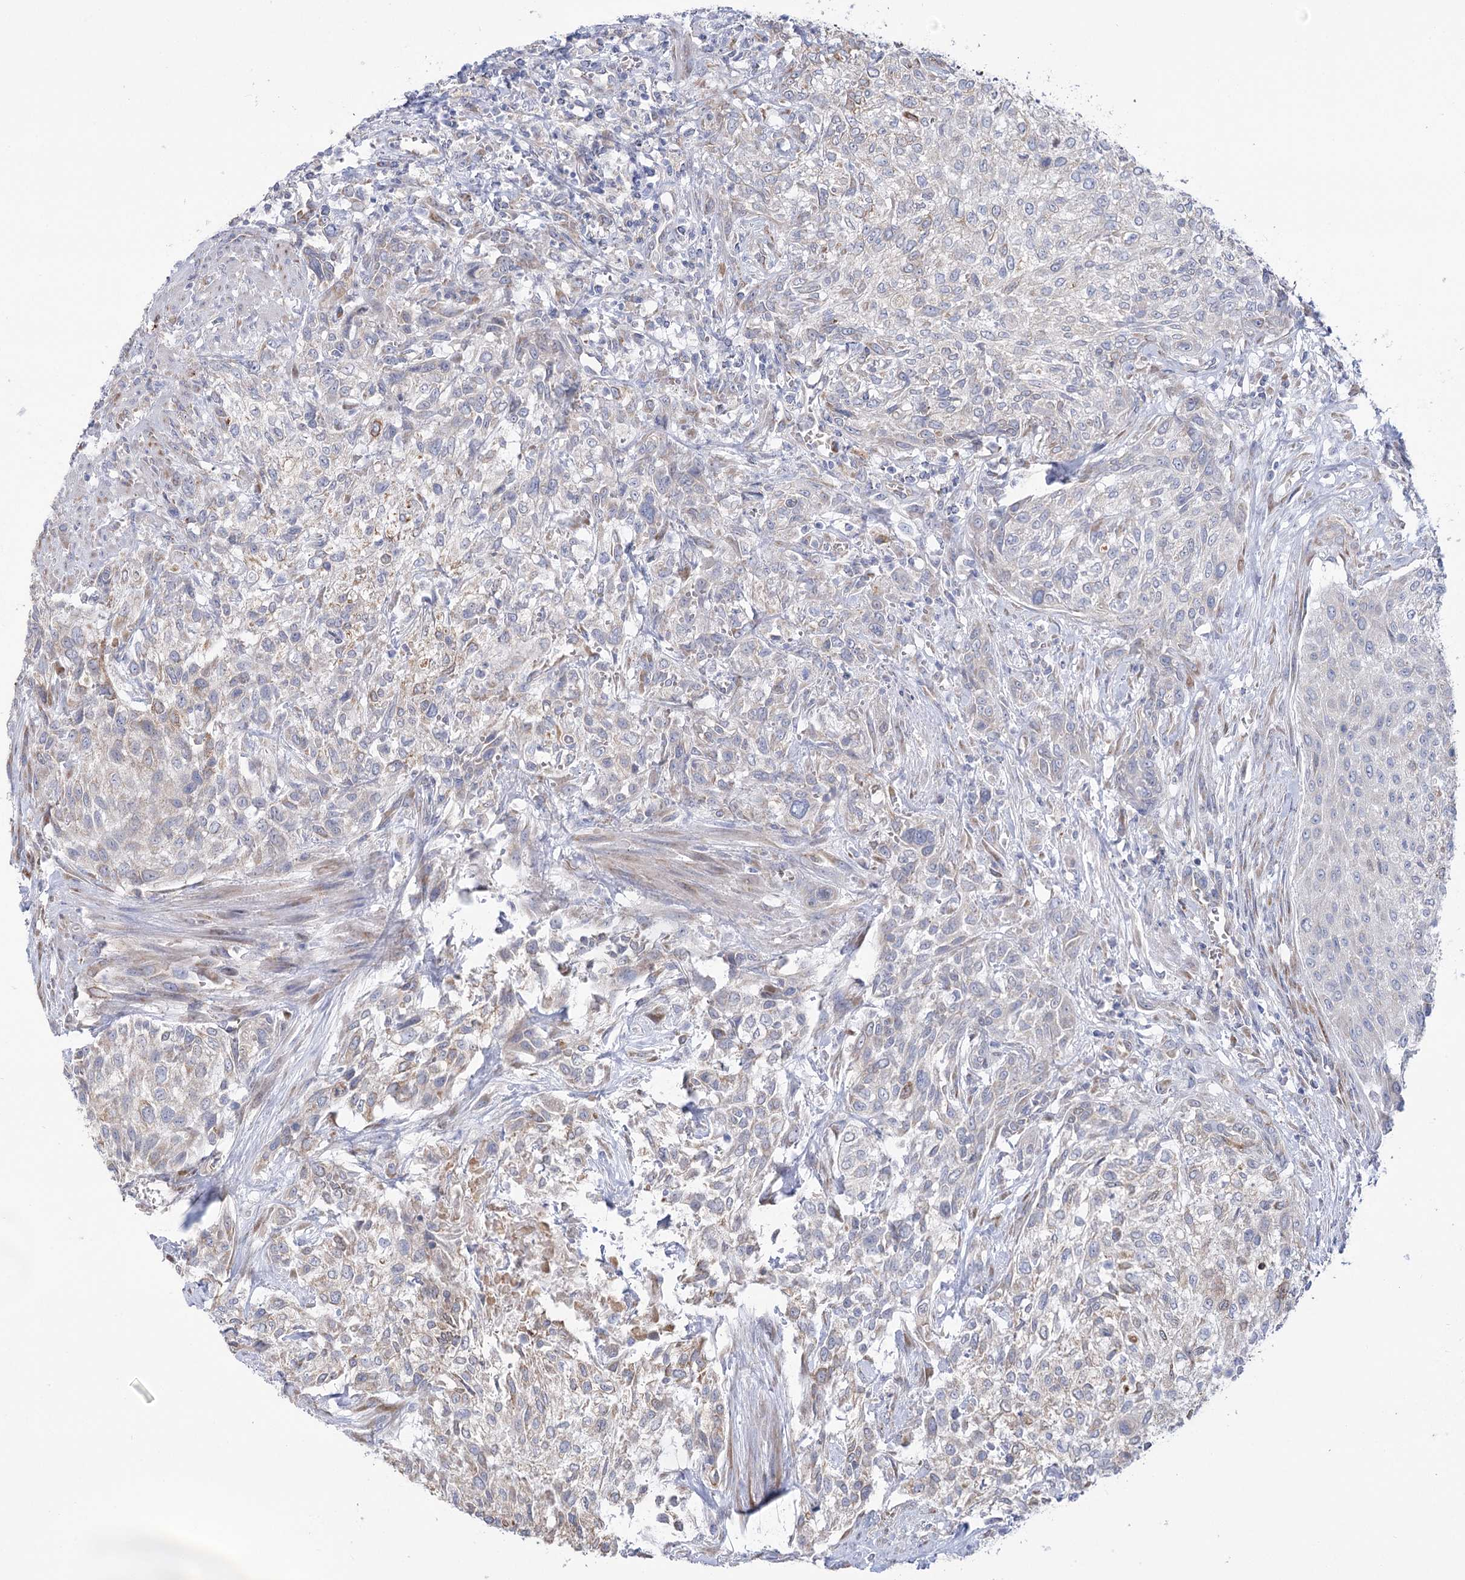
{"staining": {"intensity": "weak", "quantity": "<25%", "location": "cytoplasmic/membranous"}, "tissue": "urothelial cancer", "cell_type": "Tumor cells", "image_type": "cancer", "snomed": [{"axis": "morphology", "description": "Normal tissue, NOS"}, {"axis": "morphology", "description": "Urothelial carcinoma, NOS"}, {"axis": "topography", "description": "Urinary bladder"}, {"axis": "topography", "description": "Peripheral nerve tissue"}], "caption": "DAB immunohistochemical staining of human urothelial cancer shows no significant staining in tumor cells.", "gene": "STT3B", "patient": {"sex": "male", "age": 35}}